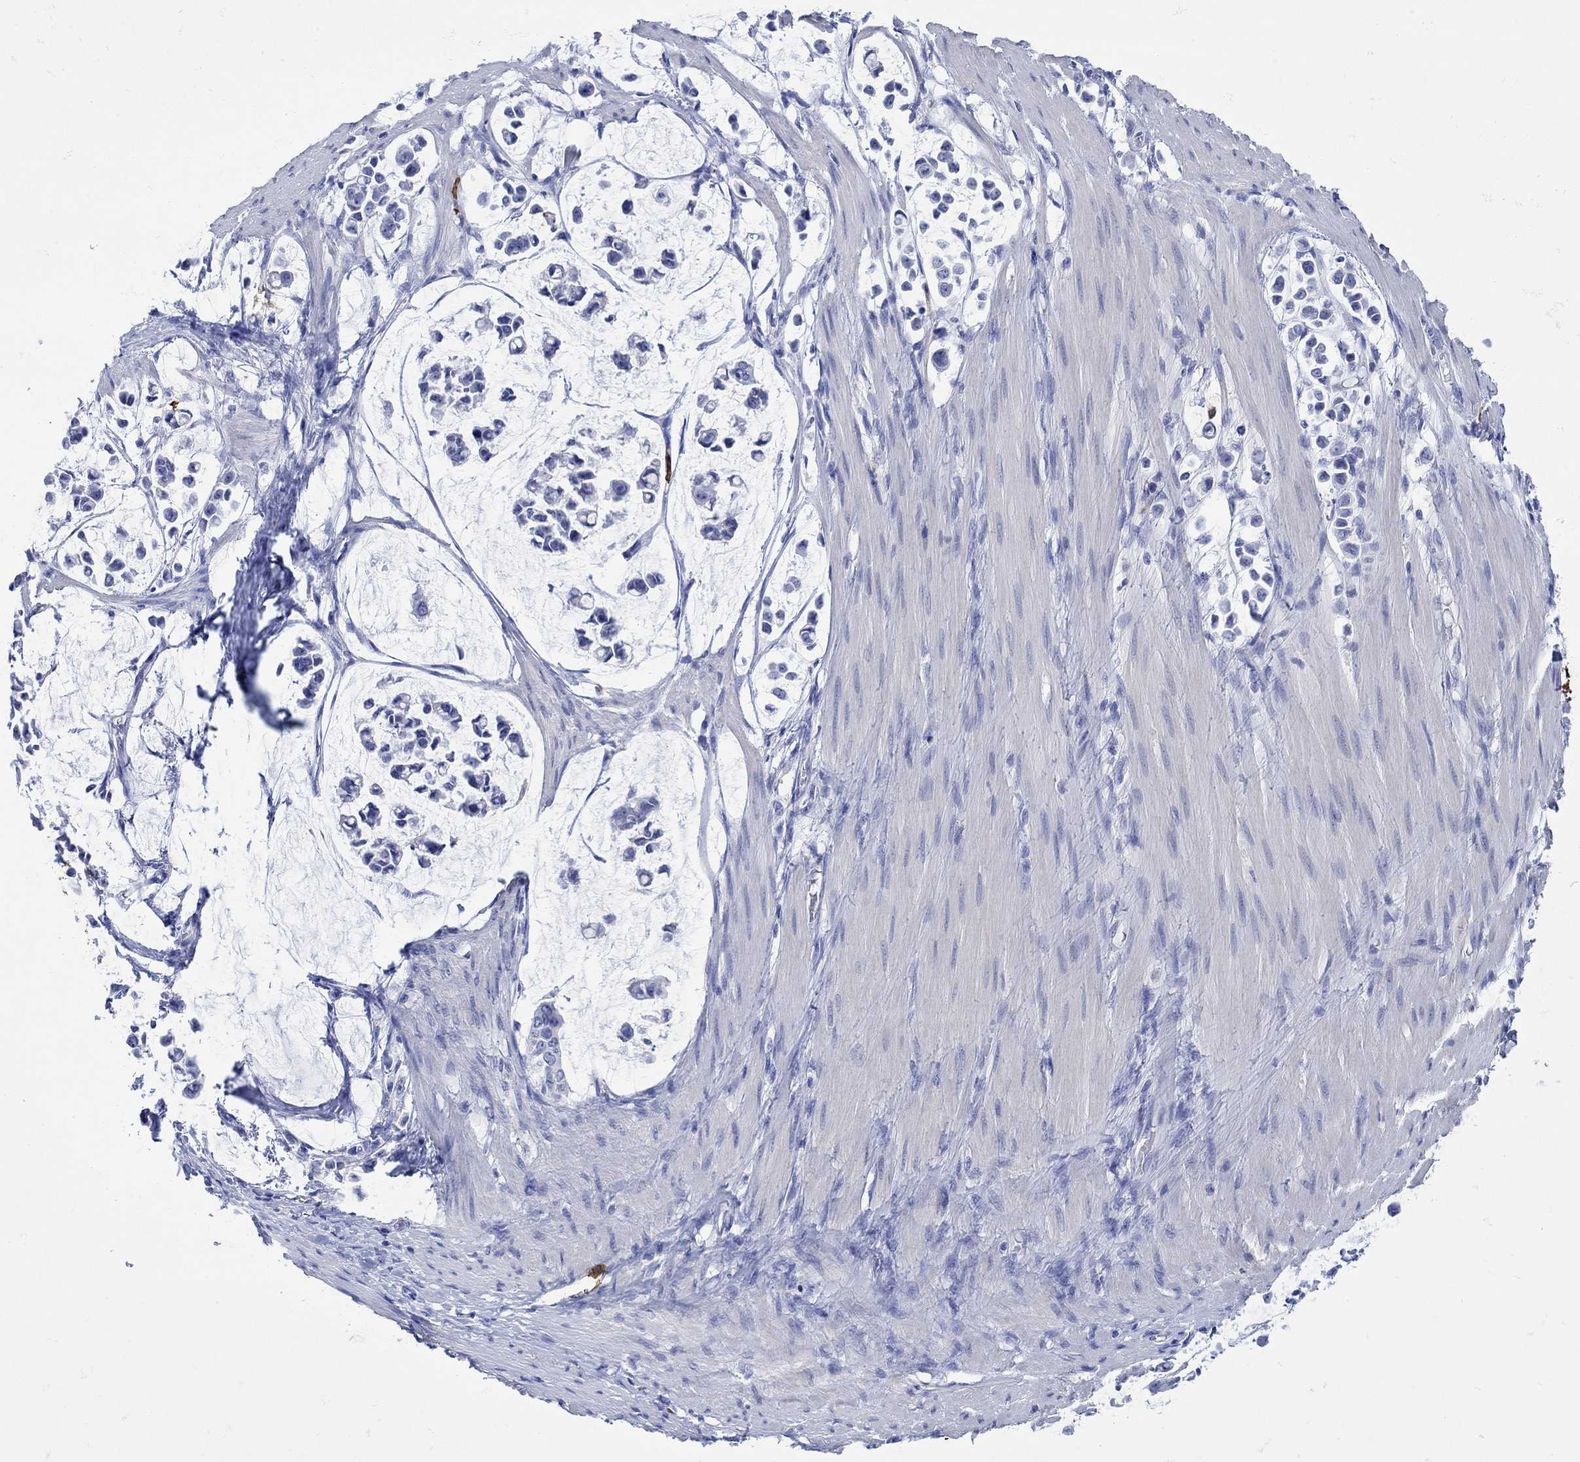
{"staining": {"intensity": "negative", "quantity": "none", "location": "none"}, "tissue": "stomach cancer", "cell_type": "Tumor cells", "image_type": "cancer", "snomed": [{"axis": "morphology", "description": "Adenocarcinoma, NOS"}, {"axis": "topography", "description": "Stomach"}], "caption": "Human adenocarcinoma (stomach) stained for a protein using immunohistochemistry exhibits no positivity in tumor cells.", "gene": "LINGO3", "patient": {"sex": "male", "age": 82}}